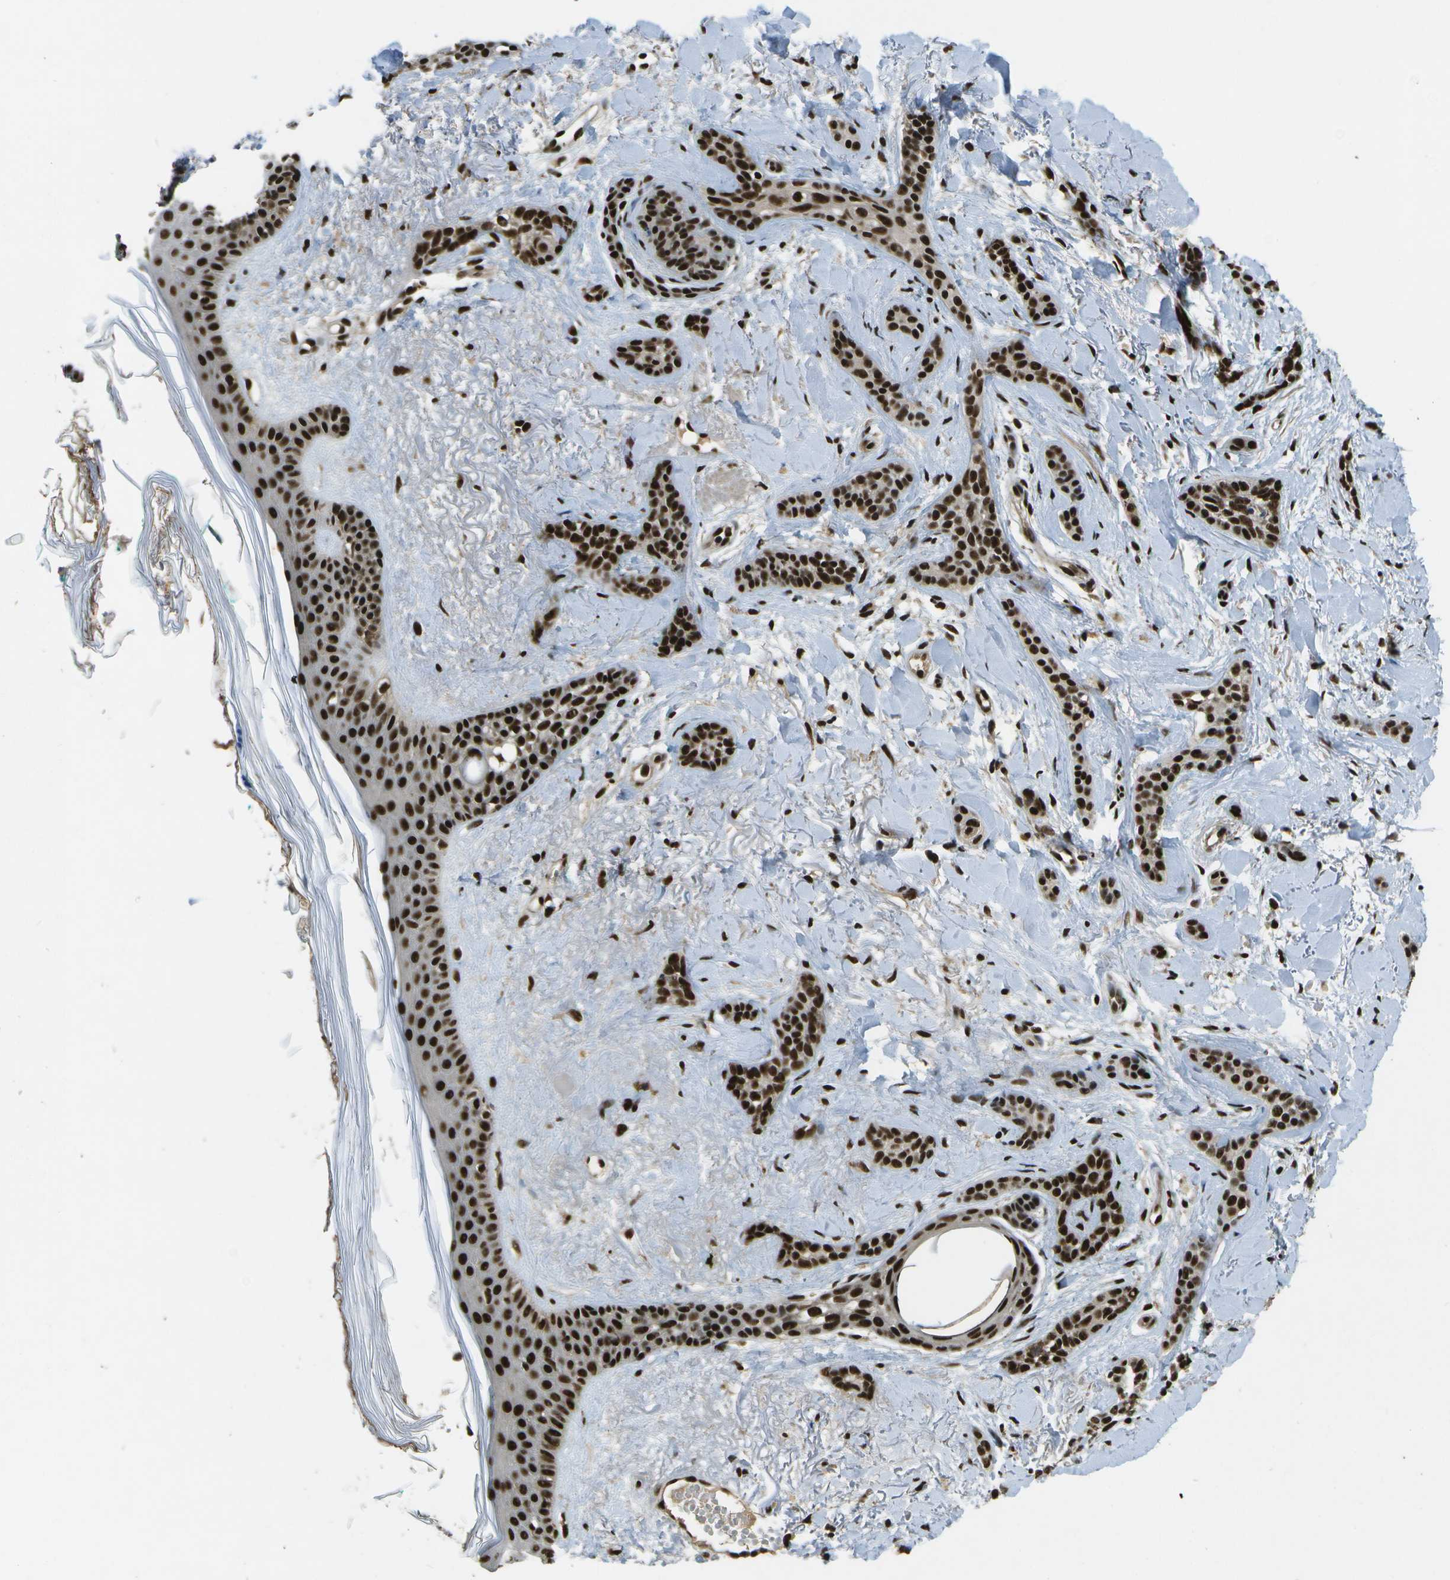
{"staining": {"intensity": "strong", "quantity": ">75%", "location": "nuclear"}, "tissue": "skin cancer", "cell_type": "Tumor cells", "image_type": "cancer", "snomed": [{"axis": "morphology", "description": "Basal cell carcinoma"}, {"axis": "morphology", "description": "Adnexal tumor, benign"}, {"axis": "topography", "description": "Skin"}], "caption": "The histopathology image reveals immunohistochemical staining of skin cancer. There is strong nuclear staining is seen in about >75% of tumor cells.", "gene": "GANC", "patient": {"sex": "female", "age": 42}}